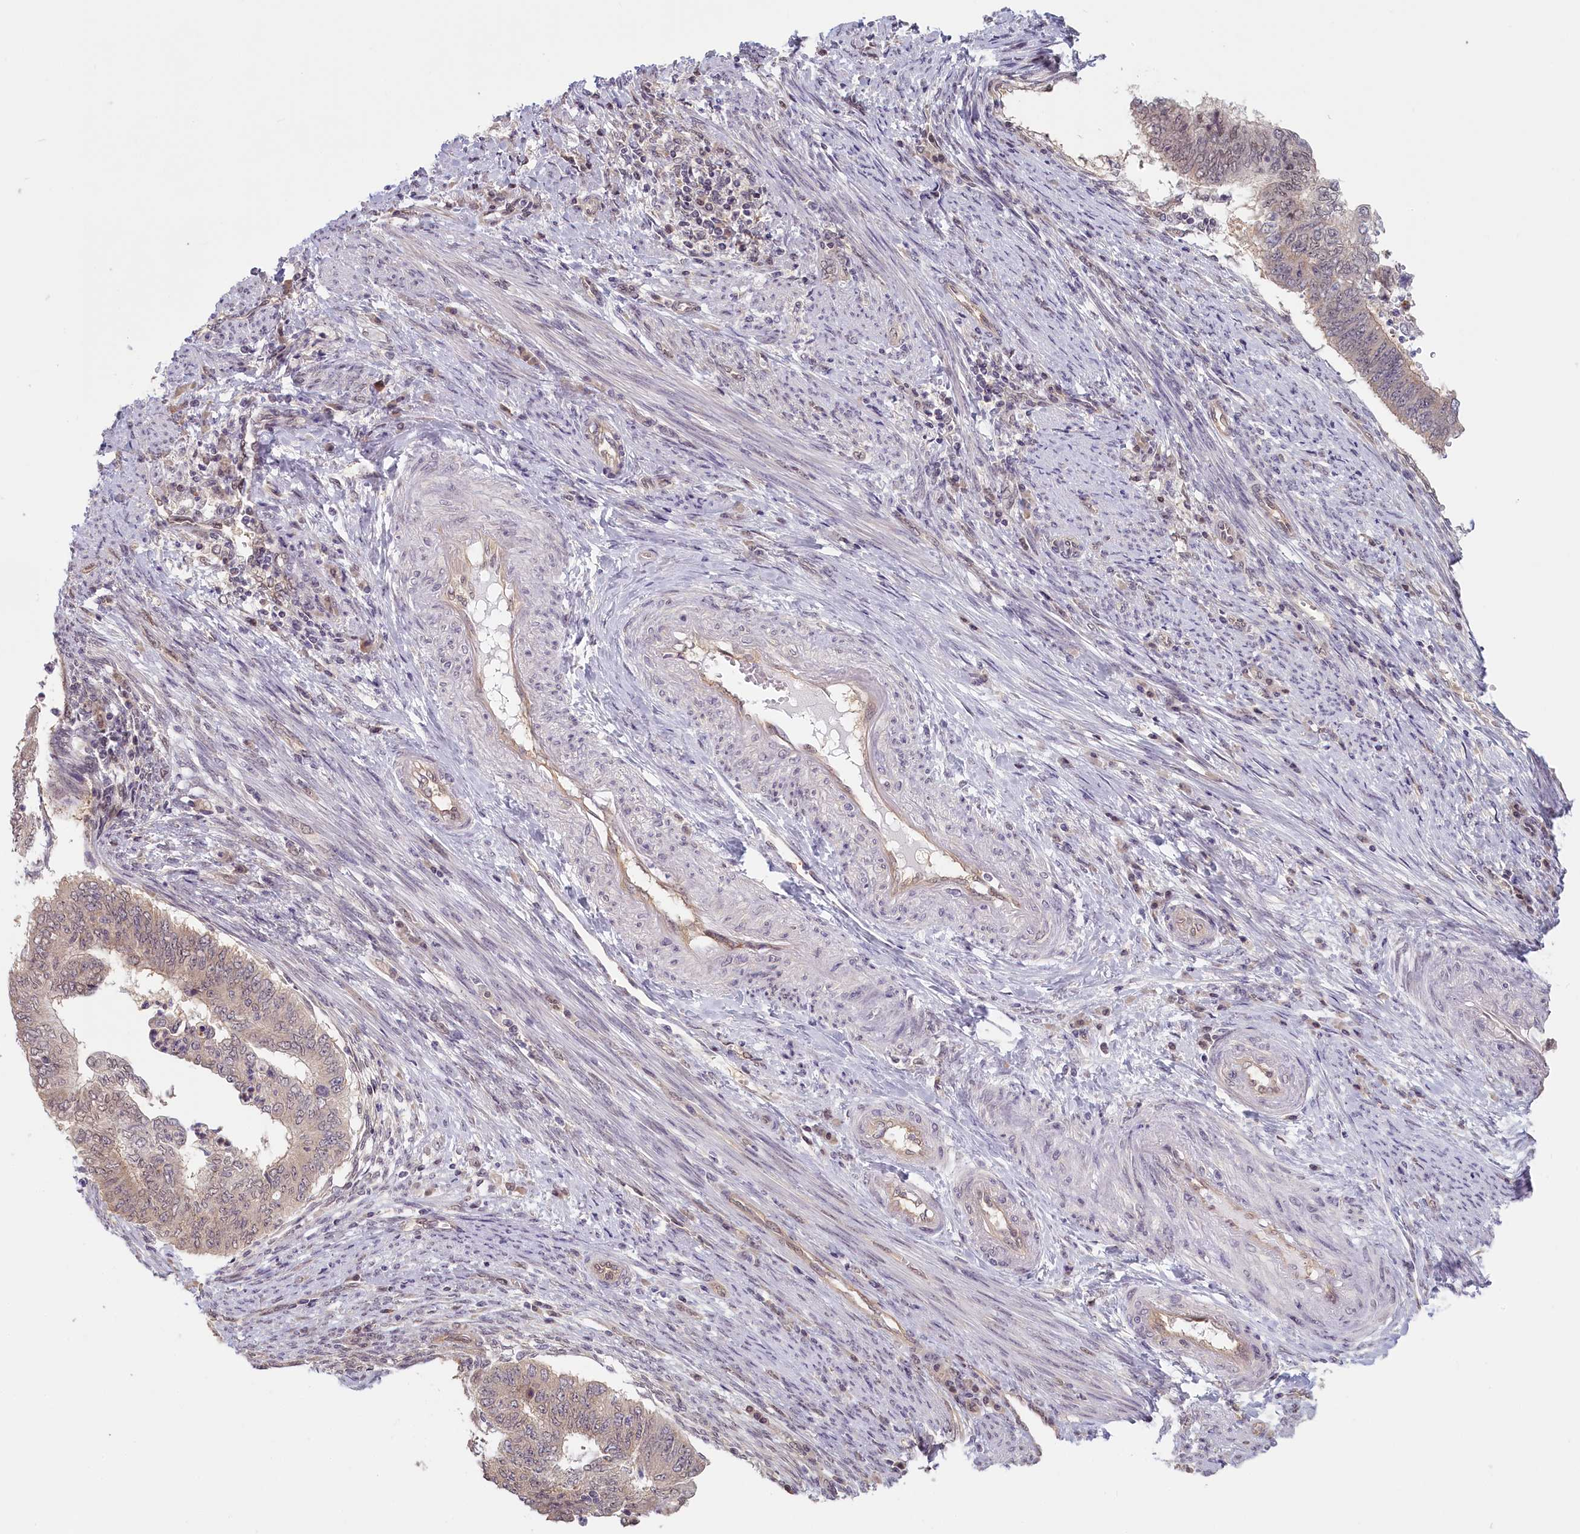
{"staining": {"intensity": "weak", "quantity": "25%-75%", "location": "nuclear"}, "tissue": "endometrial cancer", "cell_type": "Tumor cells", "image_type": "cancer", "snomed": [{"axis": "morphology", "description": "Adenocarcinoma, NOS"}, {"axis": "topography", "description": "Endometrium"}], "caption": "The image shows immunohistochemical staining of adenocarcinoma (endometrial). There is weak nuclear positivity is present in about 25%-75% of tumor cells.", "gene": "C19orf44", "patient": {"sex": "female", "age": 68}}